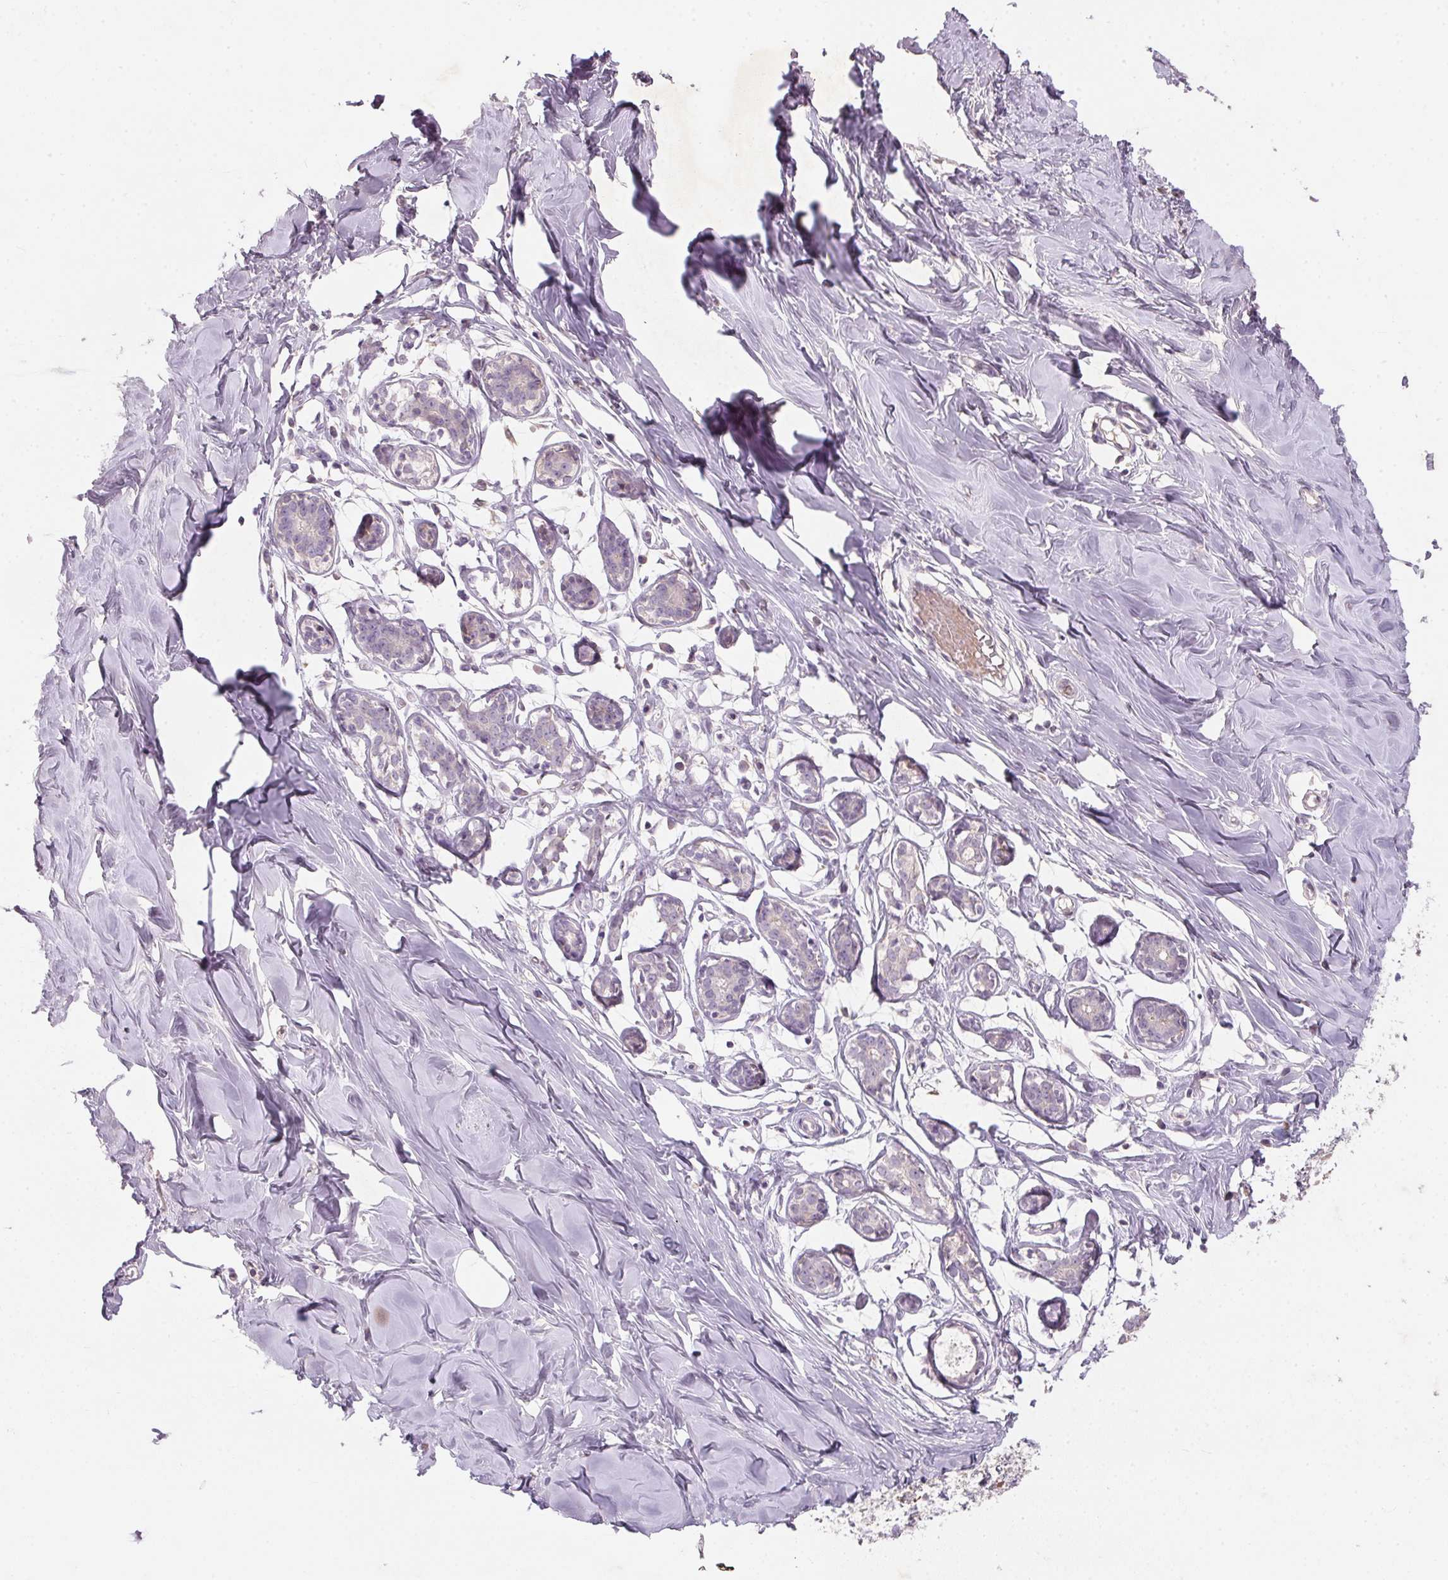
{"staining": {"intensity": "weak", "quantity": "<25%", "location": "cytoplasmic/membranous"}, "tissue": "breast", "cell_type": "Adipocytes", "image_type": "normal", "snomed": [{"axis": "morphology", "description": "Normal tissue, NOS"}, {"axis": "topography", "description": "Breast"}], "caption": "DAB (3,3'-diaminobenzidine) immunohistochemical staining of benign human breast shows no significant expression in adipocytes.", "gene": "KCNK15", "patient": {"sex": "female", "age": 27}}